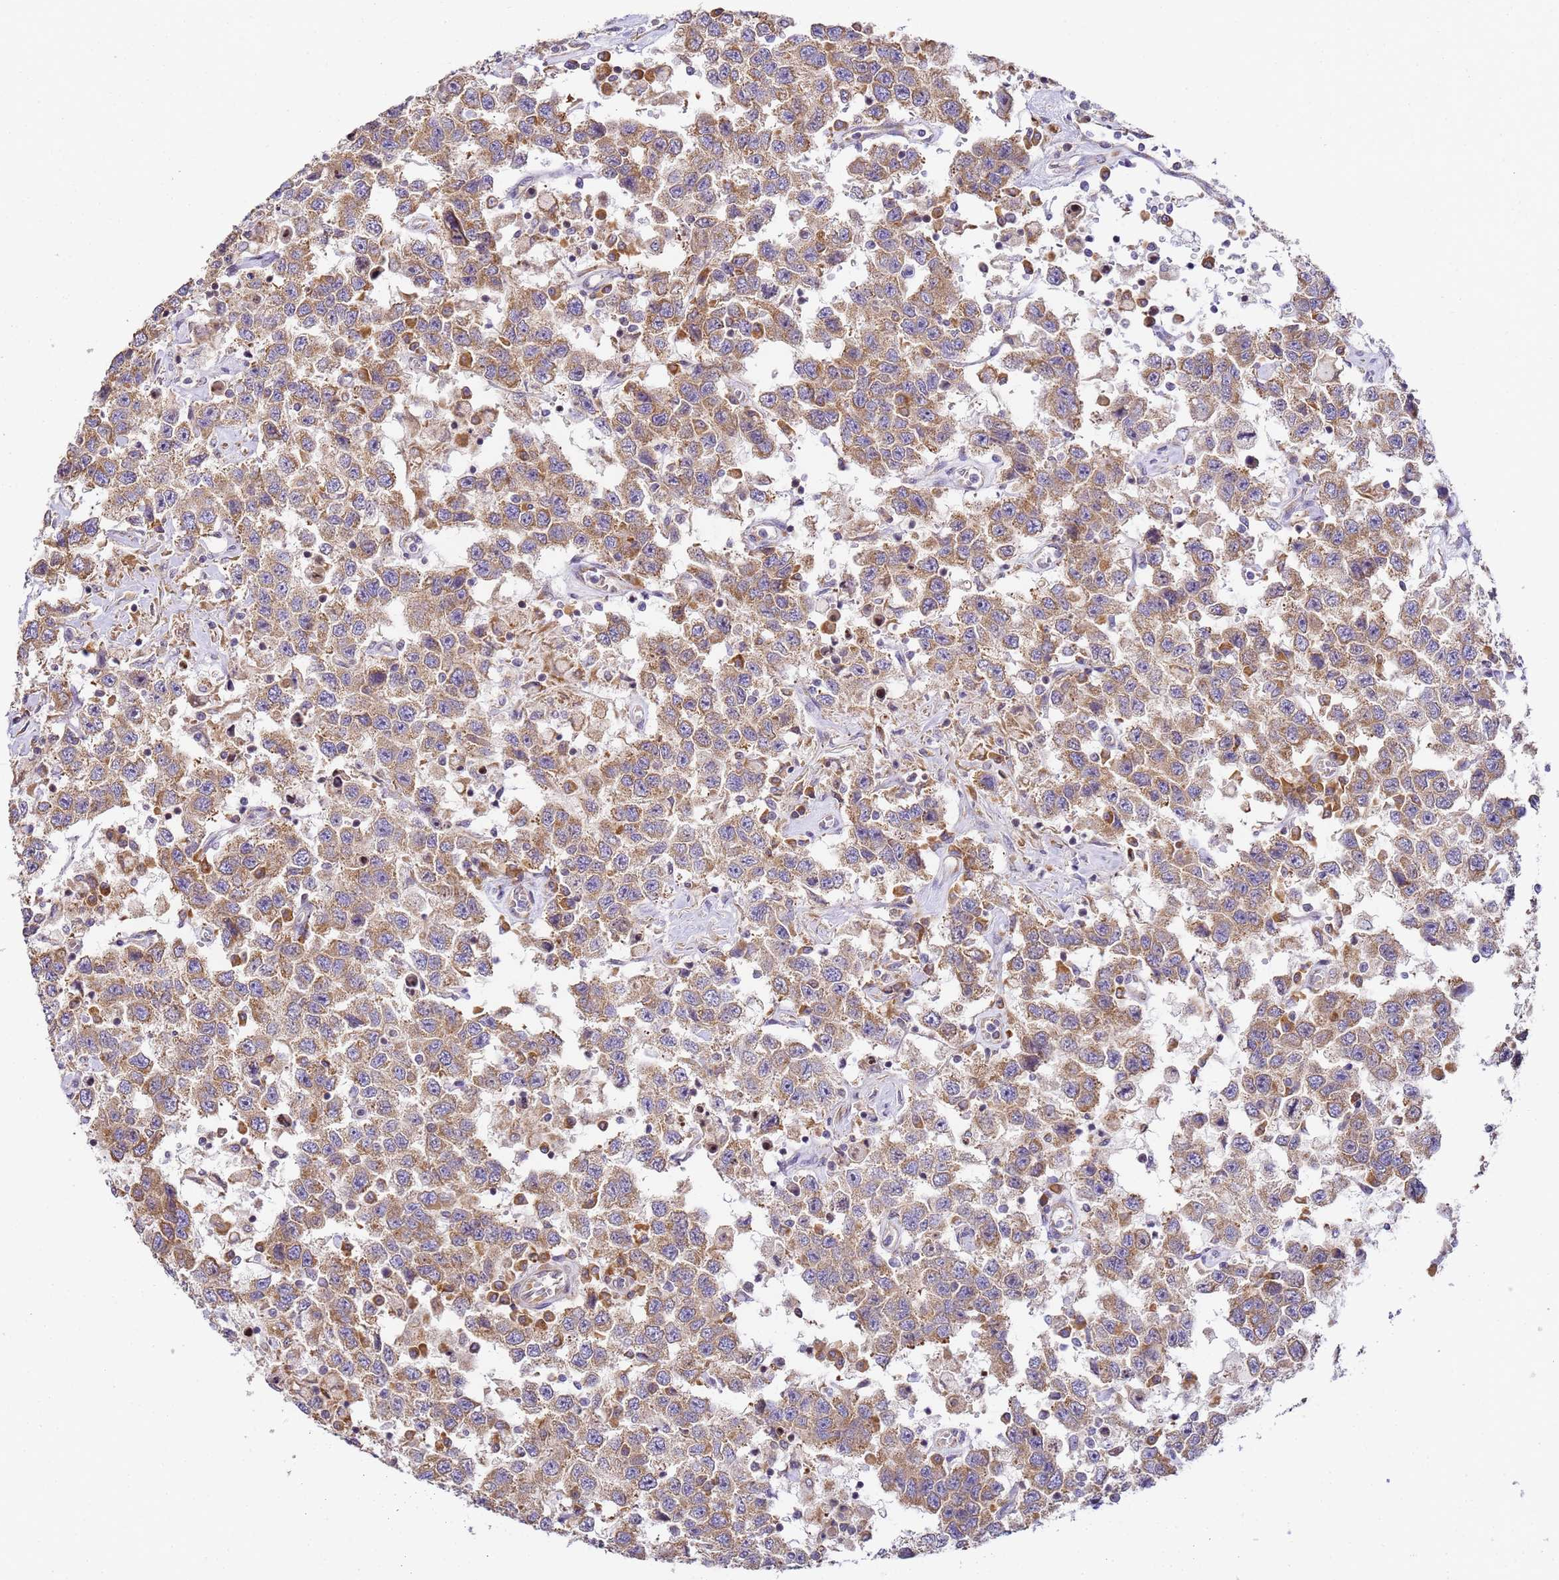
{"staining": {"intensity": "moderate", "quantity": ">75%", "location": "cytoplasmic/membranous"}, "tissue": "testis cancer", "cell_type": "Tumor cells", "image_type": "cancer", "snomed": [{"axis": "morphology", "description": "Seminoma, NOS"}, {"axis": "topography", "description": "Testis"}], "caption": "IHC staining of testis cancer, which displays medium levels of moderate cytoplasmic/membranous staining in approximately >75% of tumor cells indicating moderate cytoplasmic/membranous protein staining. The staining was performed using DAB (brown) for protein detection and nuclei were counterstained in hematoxylin (blue).", "gene": "RPL13A", "patient": {"sex": "male", "age": 41}}